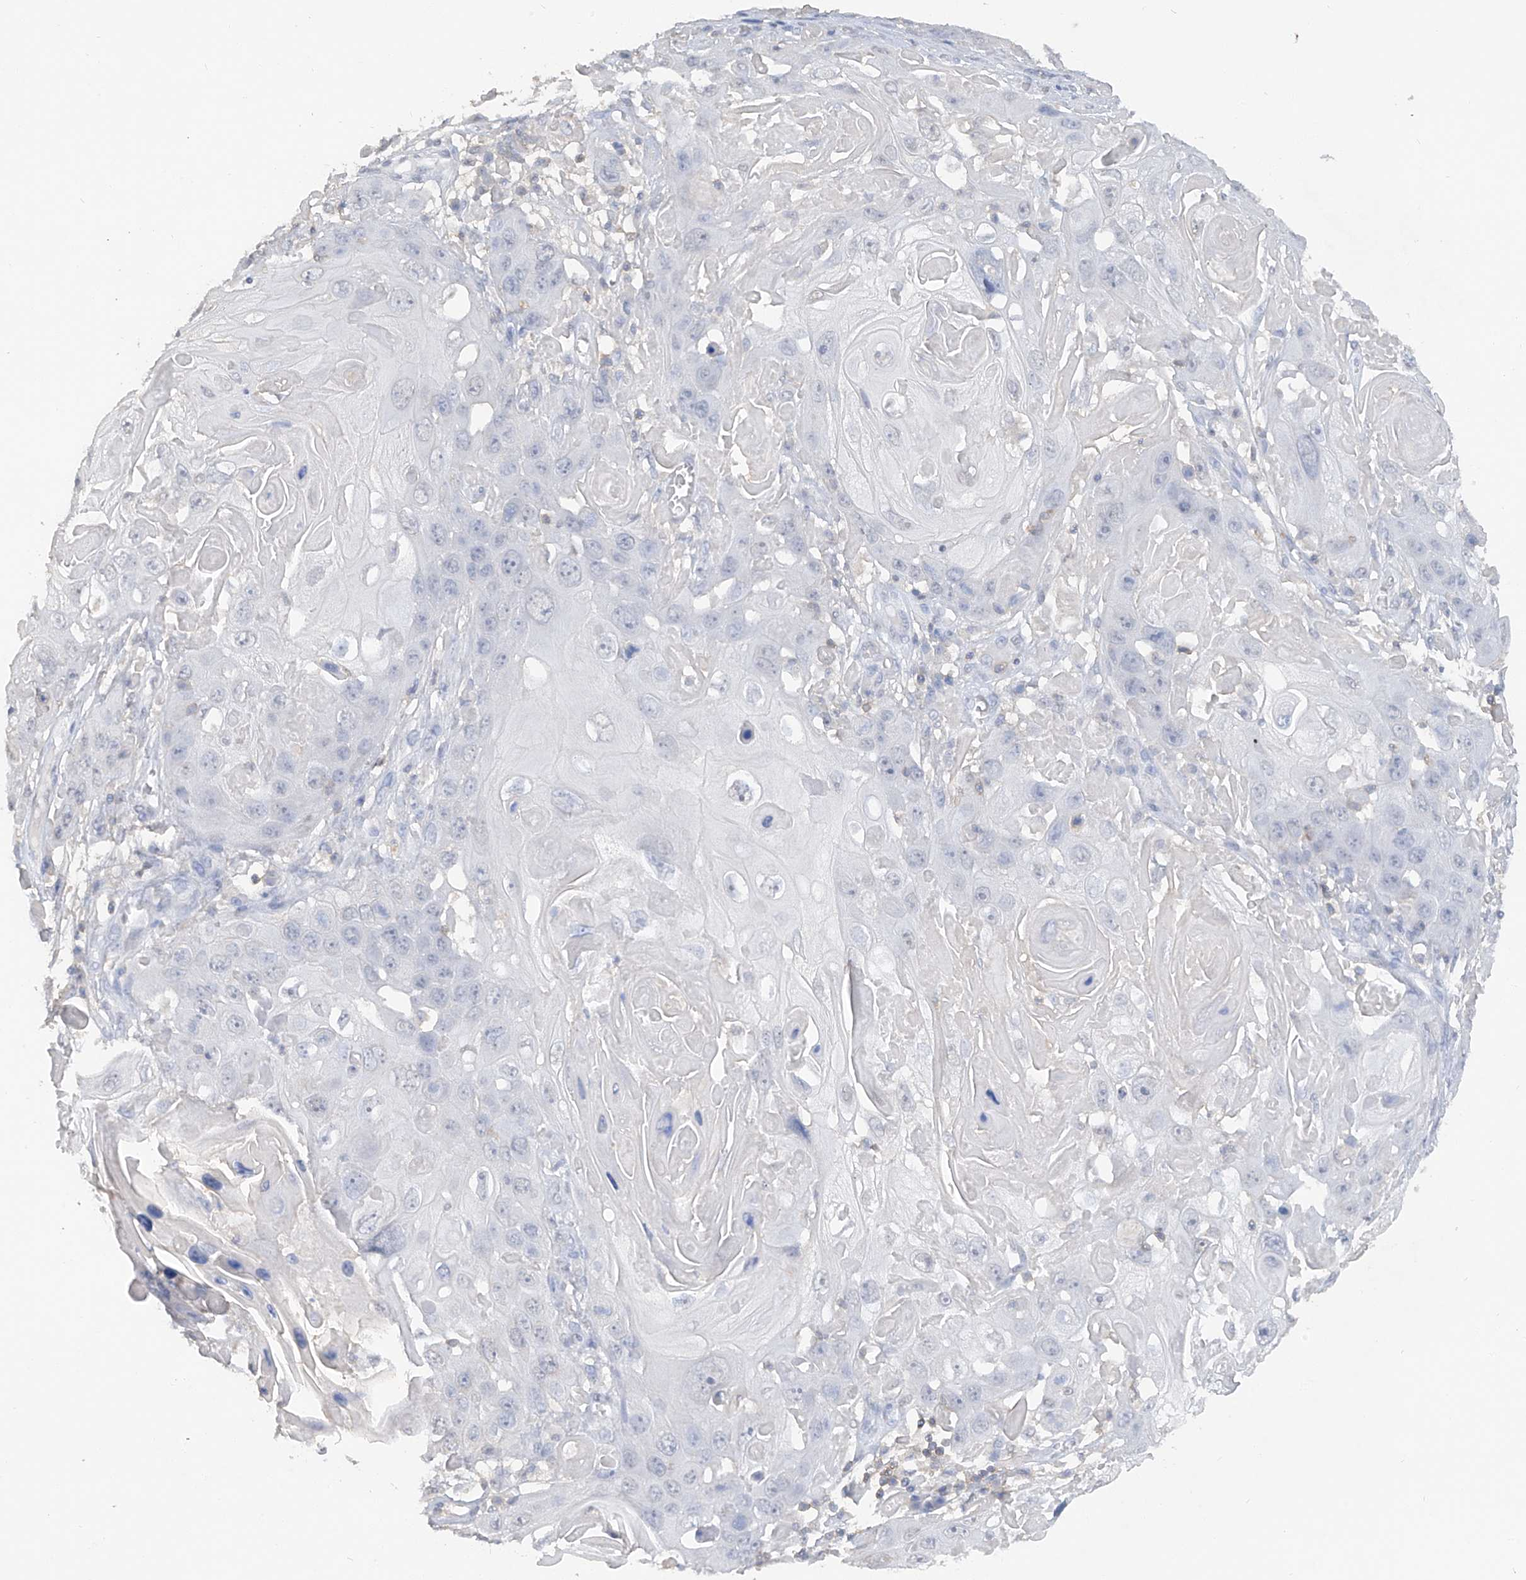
{"staining": {"intensity": "negative", "quantity": "none", "location": "none"}, "tissue": "skin cancer", "cell_type": "Tumor cells", "image_type": "cancer", "snomed": [{"axis": "morphology", "description": "Squamous cell carcinoma, NOS"}, {"axis": "topography", "description": "Skin"}], "caption": "Skin cancer stained for a protein using IHC exhibits no expression tumor cells.", "gene": "HAS3", "patient": {"sex": "male", "age": 55}}